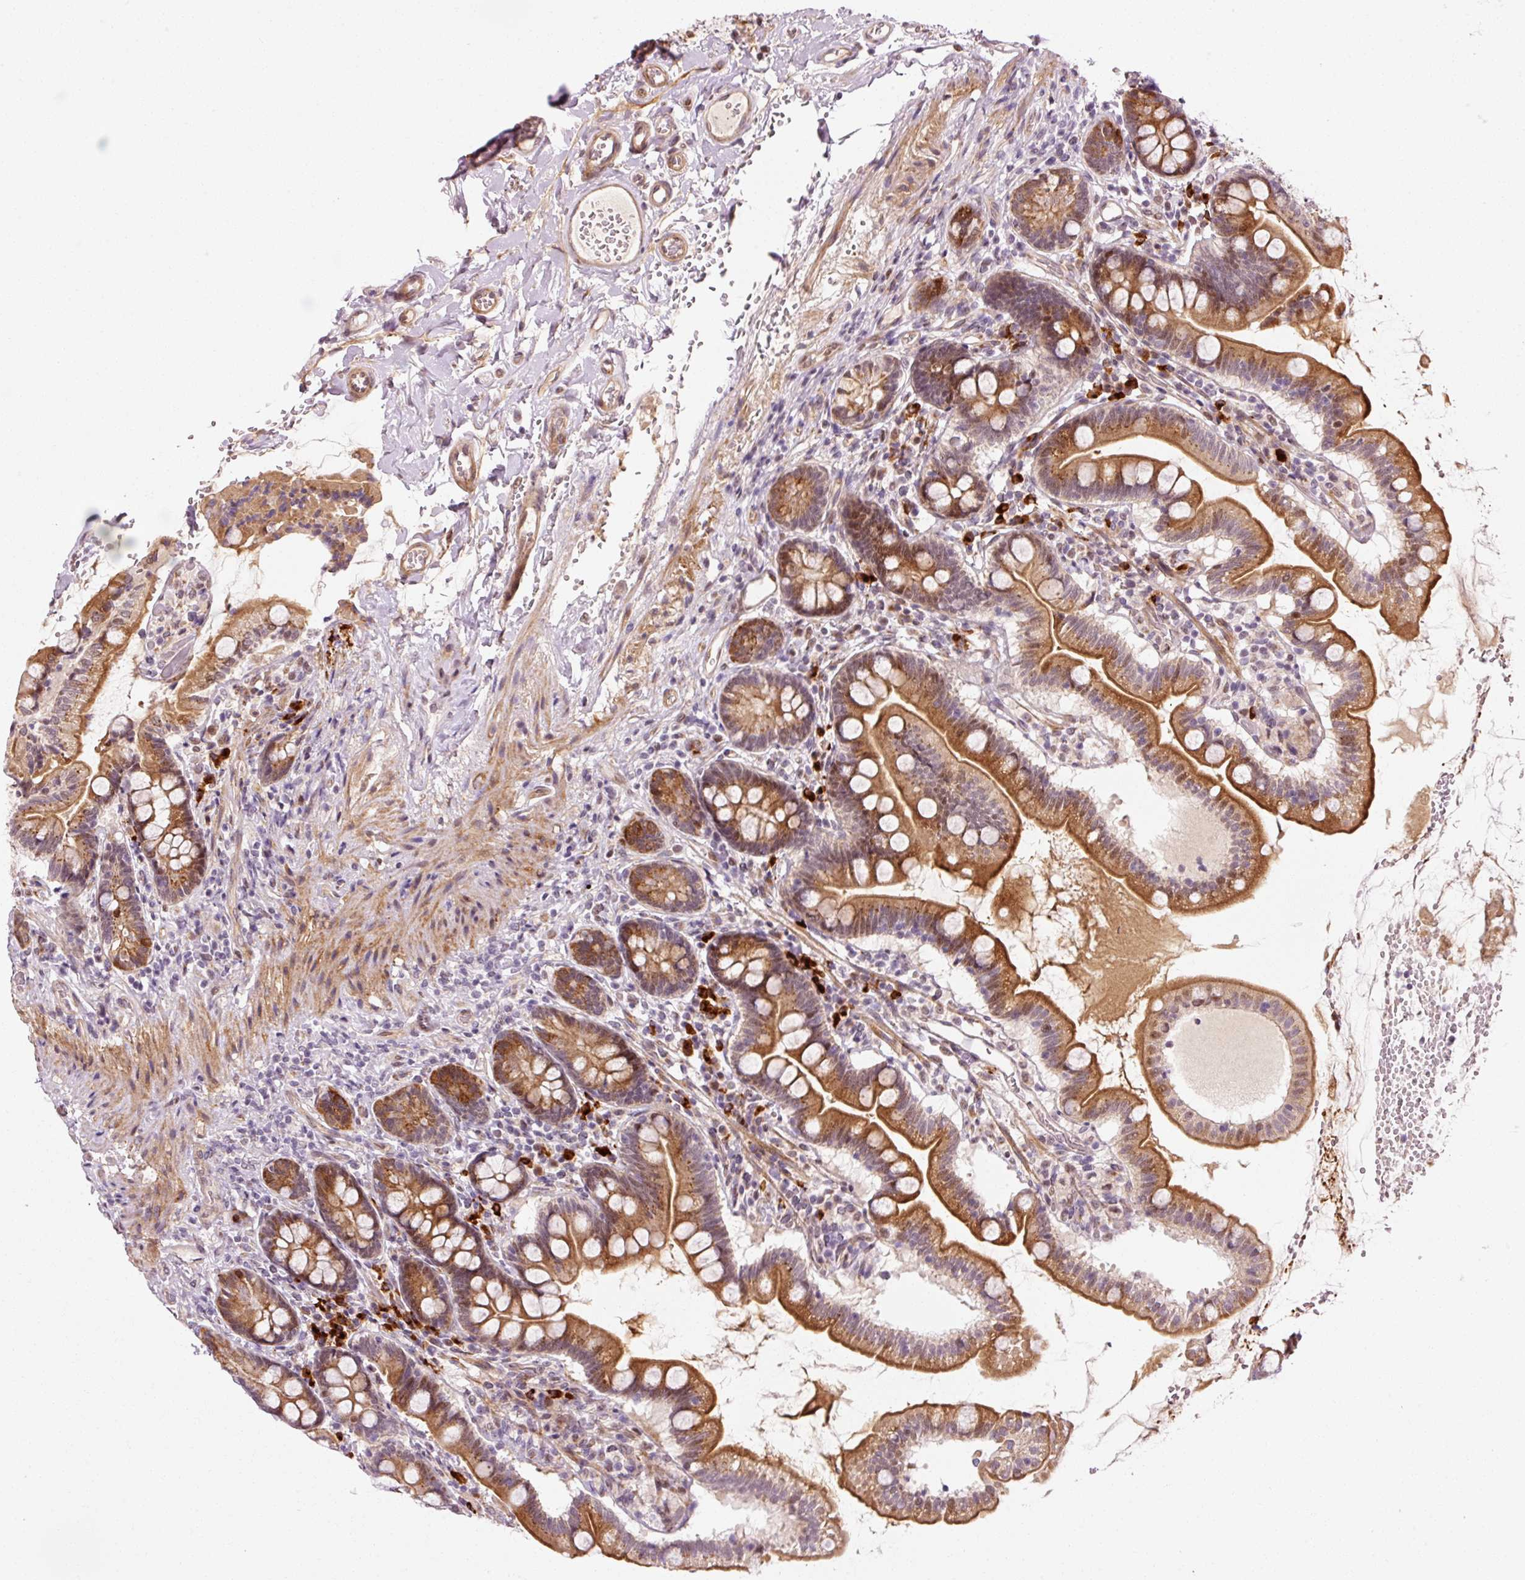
{"staining": {"intensity": "moderate", "quantity": ">75%", "location": "cytoplasmic/membranous,nuclear"}, "tissue": "small intestine", "cell_type": "Glandular cells", "image_type": "normal", "snomed": [{"axis": "morphology", "description": "Normal tissue, NOS"}, {"axis": "topography", "description": "Small intestine"}], "caption": "Moderate cytoplasmic/membranous,nuclear protein expression is appreciated in about >75% of glandular cells in small intestine.", "gene": "ANKRD20A1", "patient": {"sex": "female", "age": 64}}